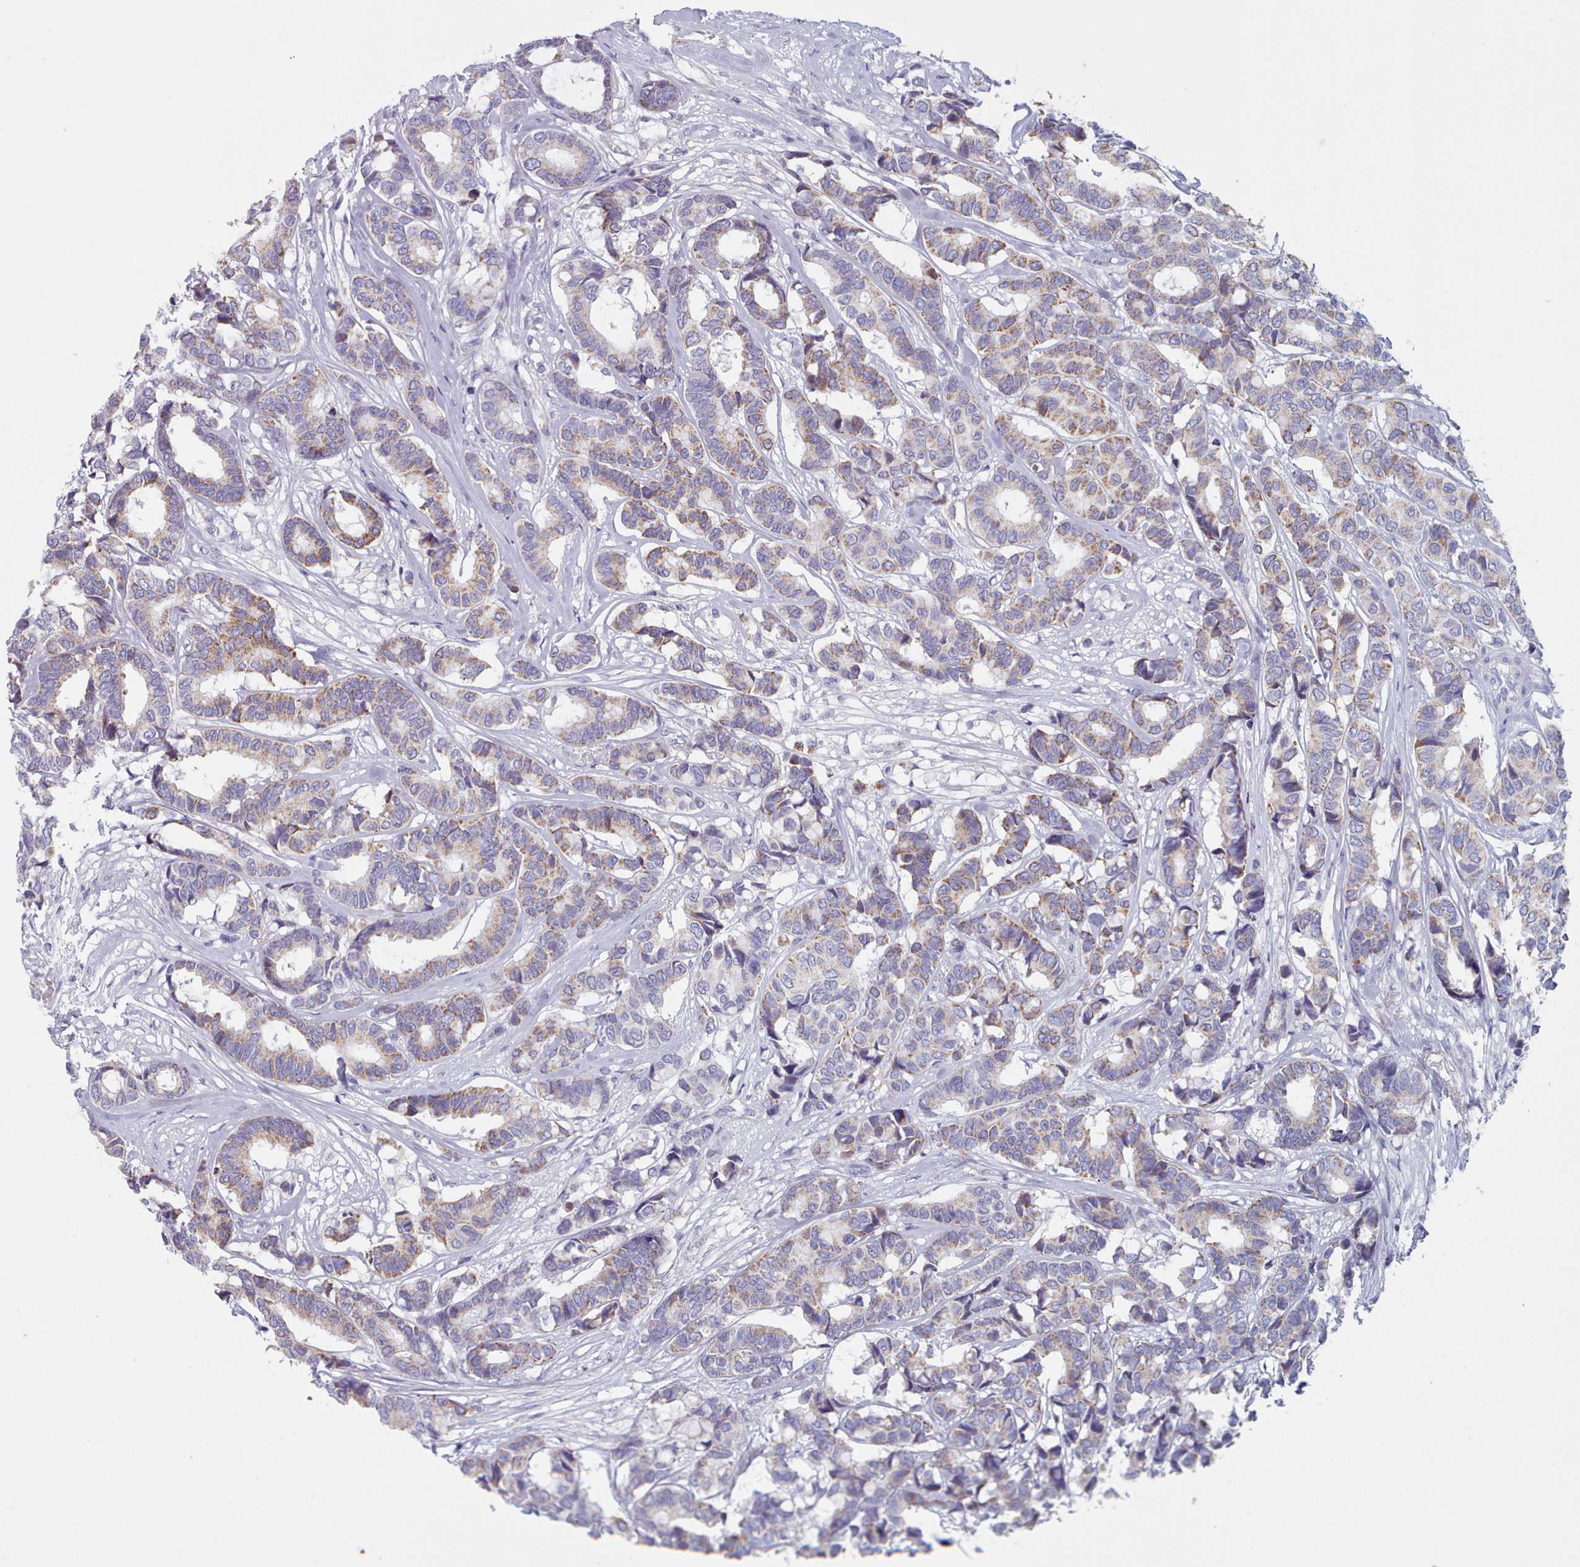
{"staining": {"intensity": "moderate", "quantity": "<25%", "location": "cytoplasmic/membranous"}, "tissue": "breast cancer", "cell_type": "Tumor cells", "image_type": "cancer", "snomed": [{"axis": "morphology", "description": "Duct carcinoma"}, {"axis": "topography", "description": "Breast"}], "caption": "Immunohistochemical staining of human invasive ductal carcinoma (breast) shows low levels of moderate cytoplasmic/membranous protein staining in about <25% of tumor cells. Using DAB (3,3'-diaminobenzidine) (brown) and hematoxylin (blue) stains, captured at high magnification using brightfield microscopy.", "gene": "HAO1", "patient": {"sex": "female", "age": 87}}